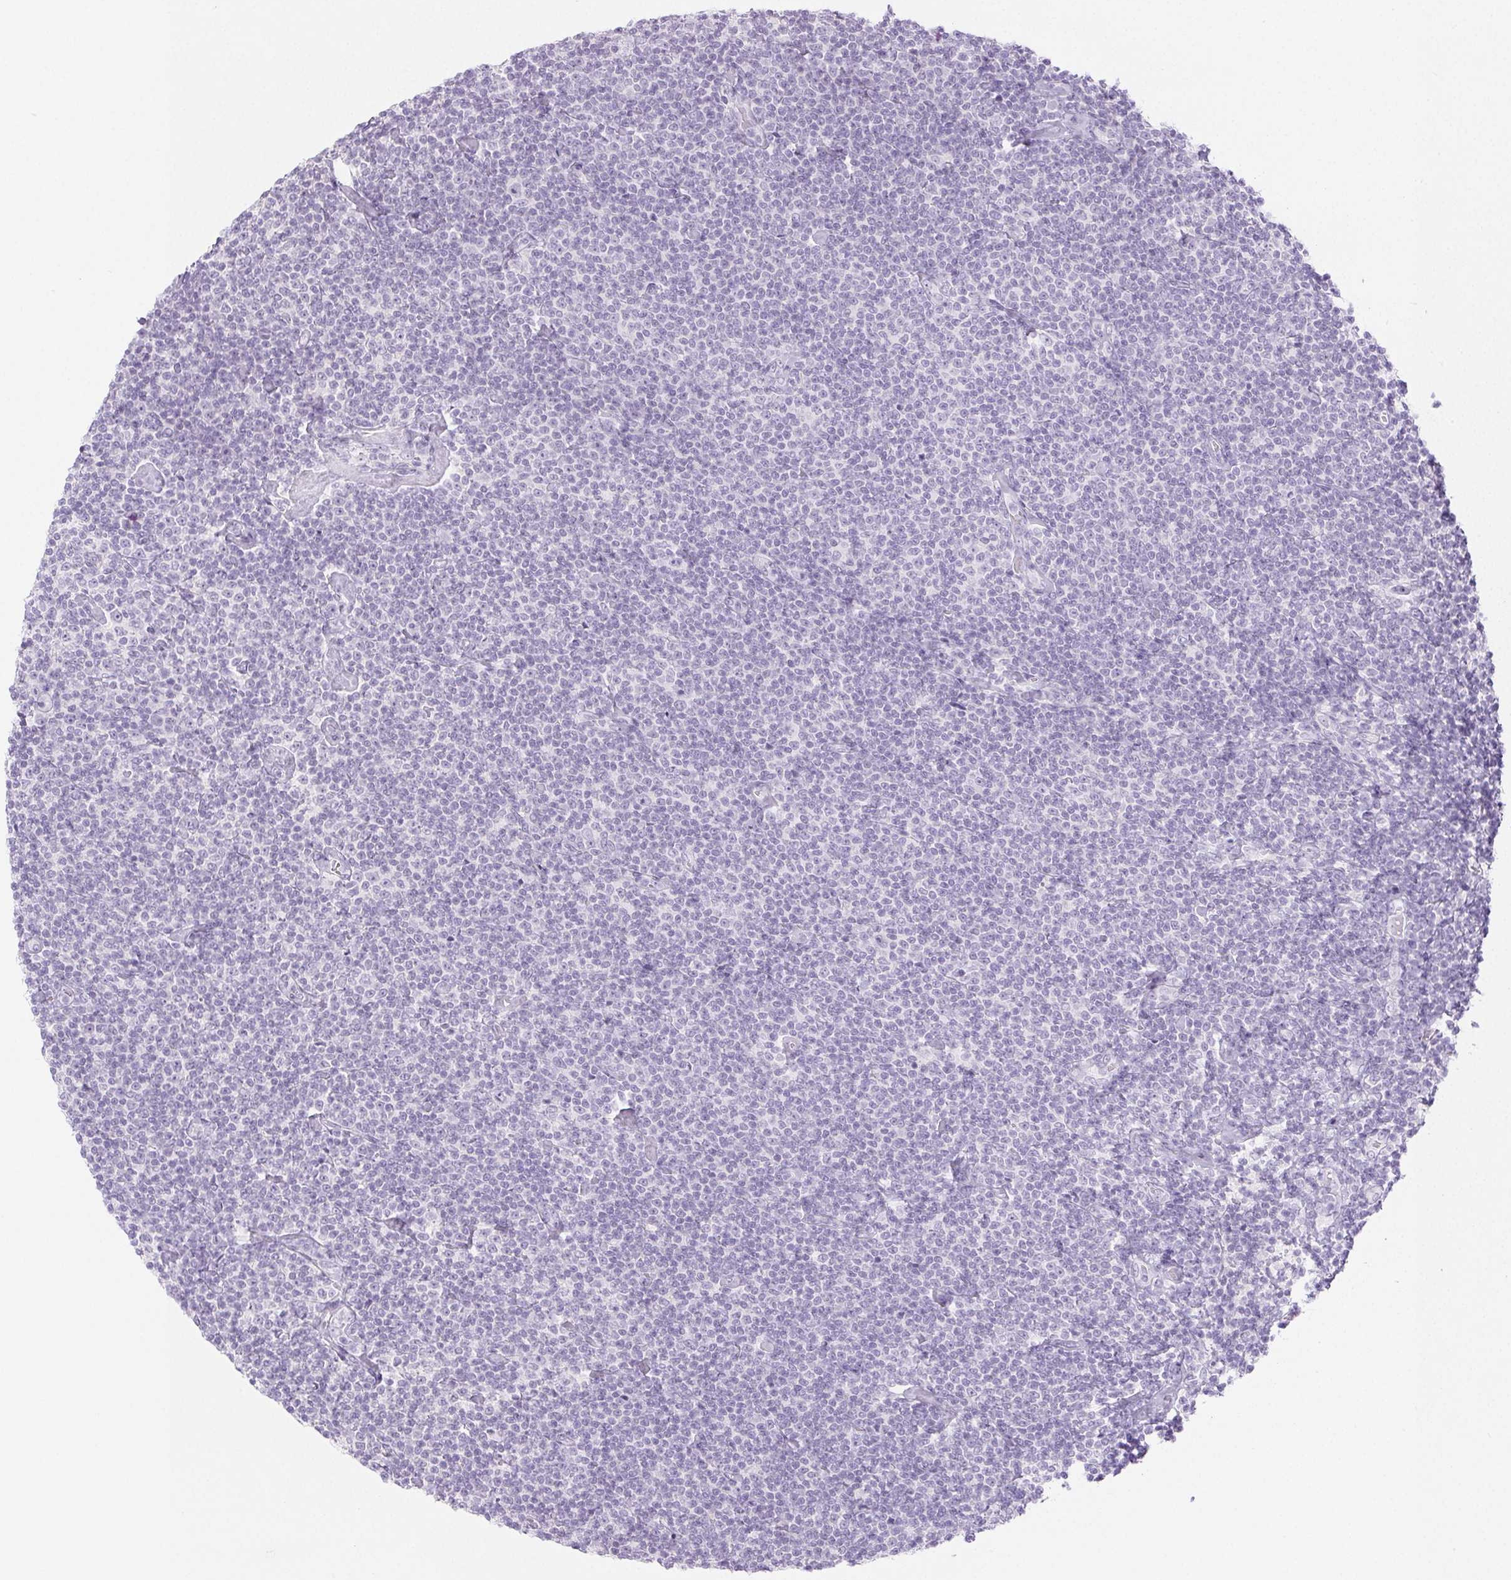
{"staining": {"intensity": "negative", "quantity": "none", "location": "none"}, "tissue": "lymphoma", "cell_type": "Tumor cells", "image_type": "cancer", "snomed": [{"axis": "morphology", "description": "Malignant lymphoma, non-Hodgkin's type, Low grade"}, {"axis": "topography", "description": "Lymph node"}], "caption": "This micrograph is of malignant lymphoma, non-Hodgkin's type (low-grade) stained with immunohistochemistry to label a protein in brown with the nuclei are counter-stained blue. There is no expression in tumor cells.", "gene": "SPRR3", "patient": {"sex": "male", "age": 81}}